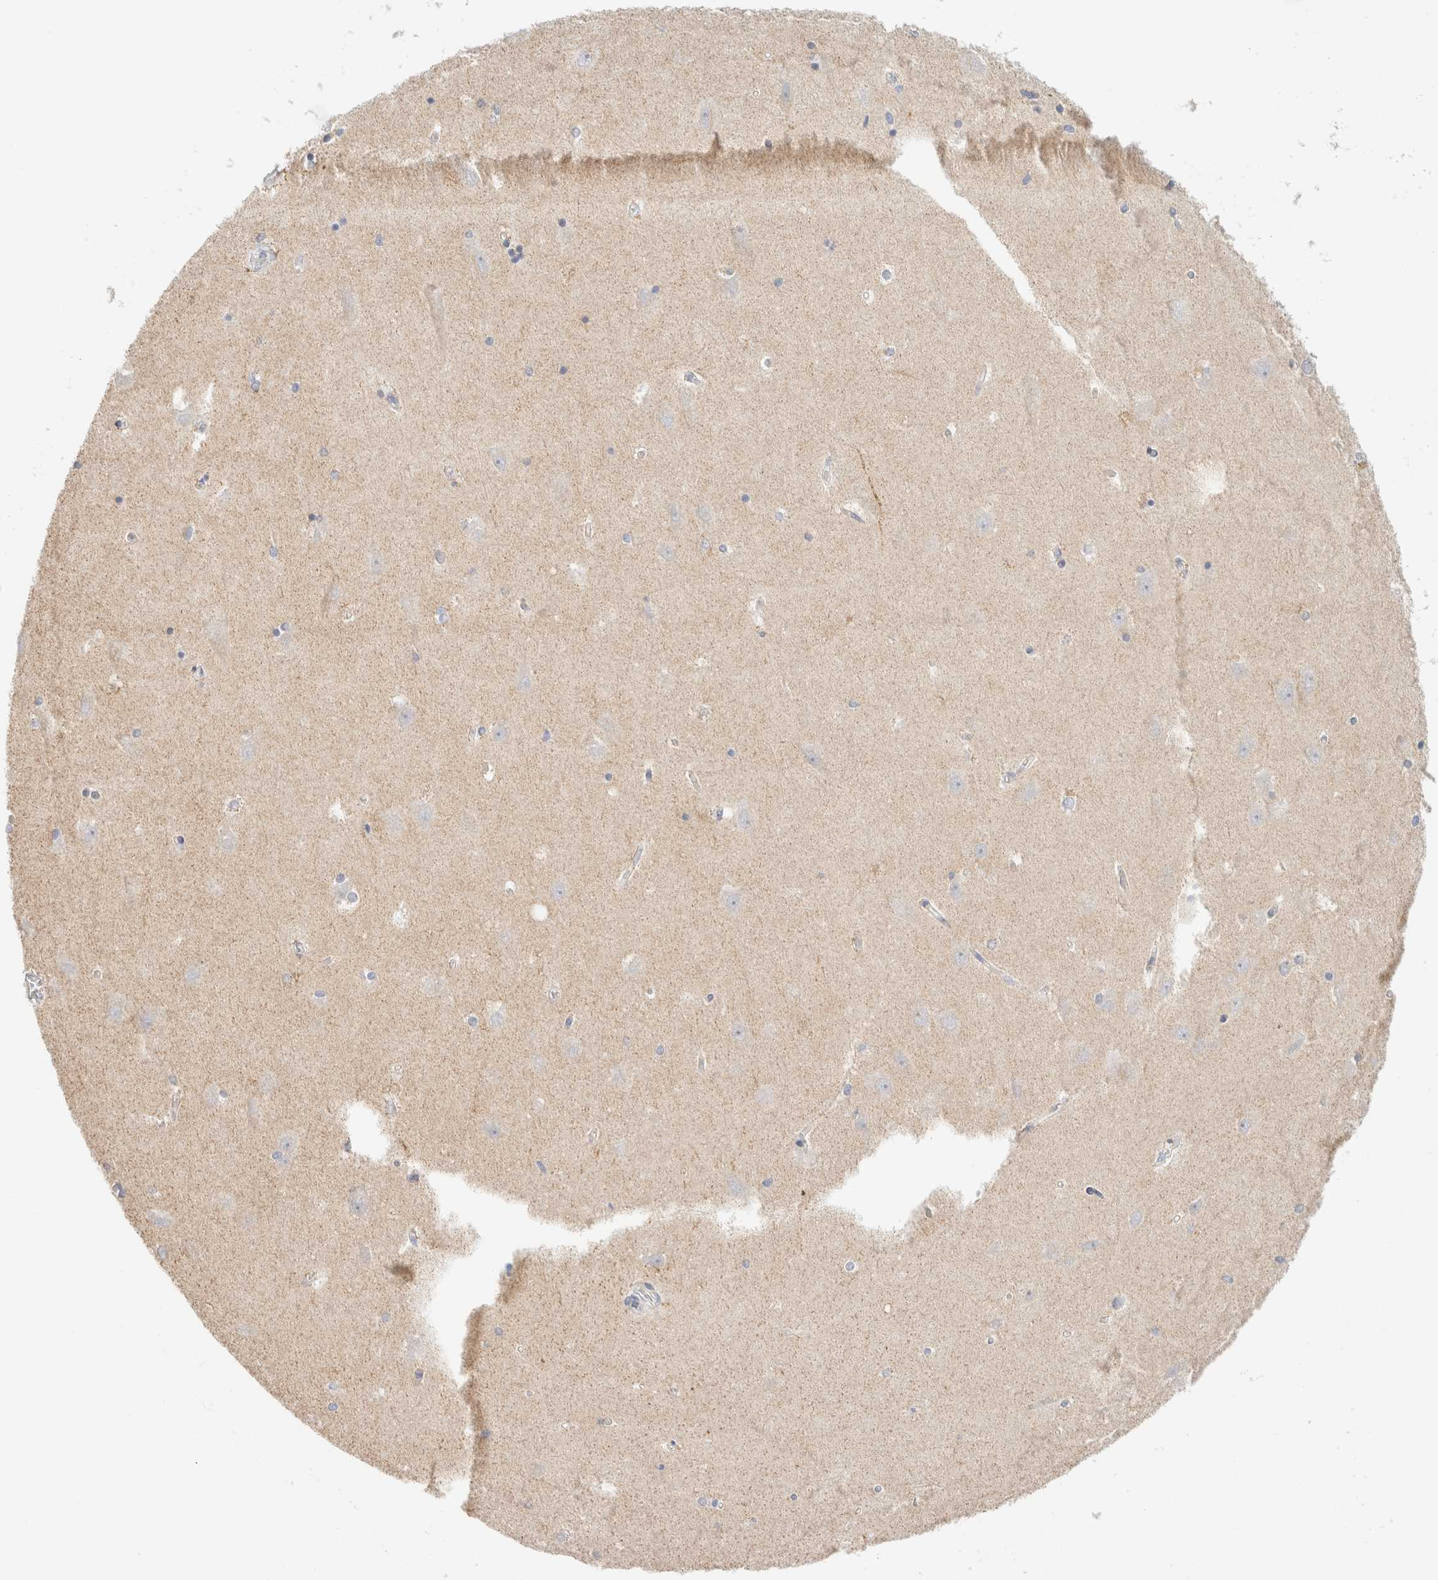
{"staining": {"intensity": "weak", "quantity": "<25%", "location": "cytoplasmic/membranous"}, "tissue": "hippocampus", "cell_type": "Glial cells", "image_type": "normal", "snomed": [{"axis": "morphology", "description": "Normal tissue, NOS"}, {"axis": "topography", "description": "Hippocampus"}], "caption": "Human hippocampus stained for a protein using IHC displays no positivity in glial cells.", "gene": "HDHD3", "patient": {"sex": "male", "age": 45}}